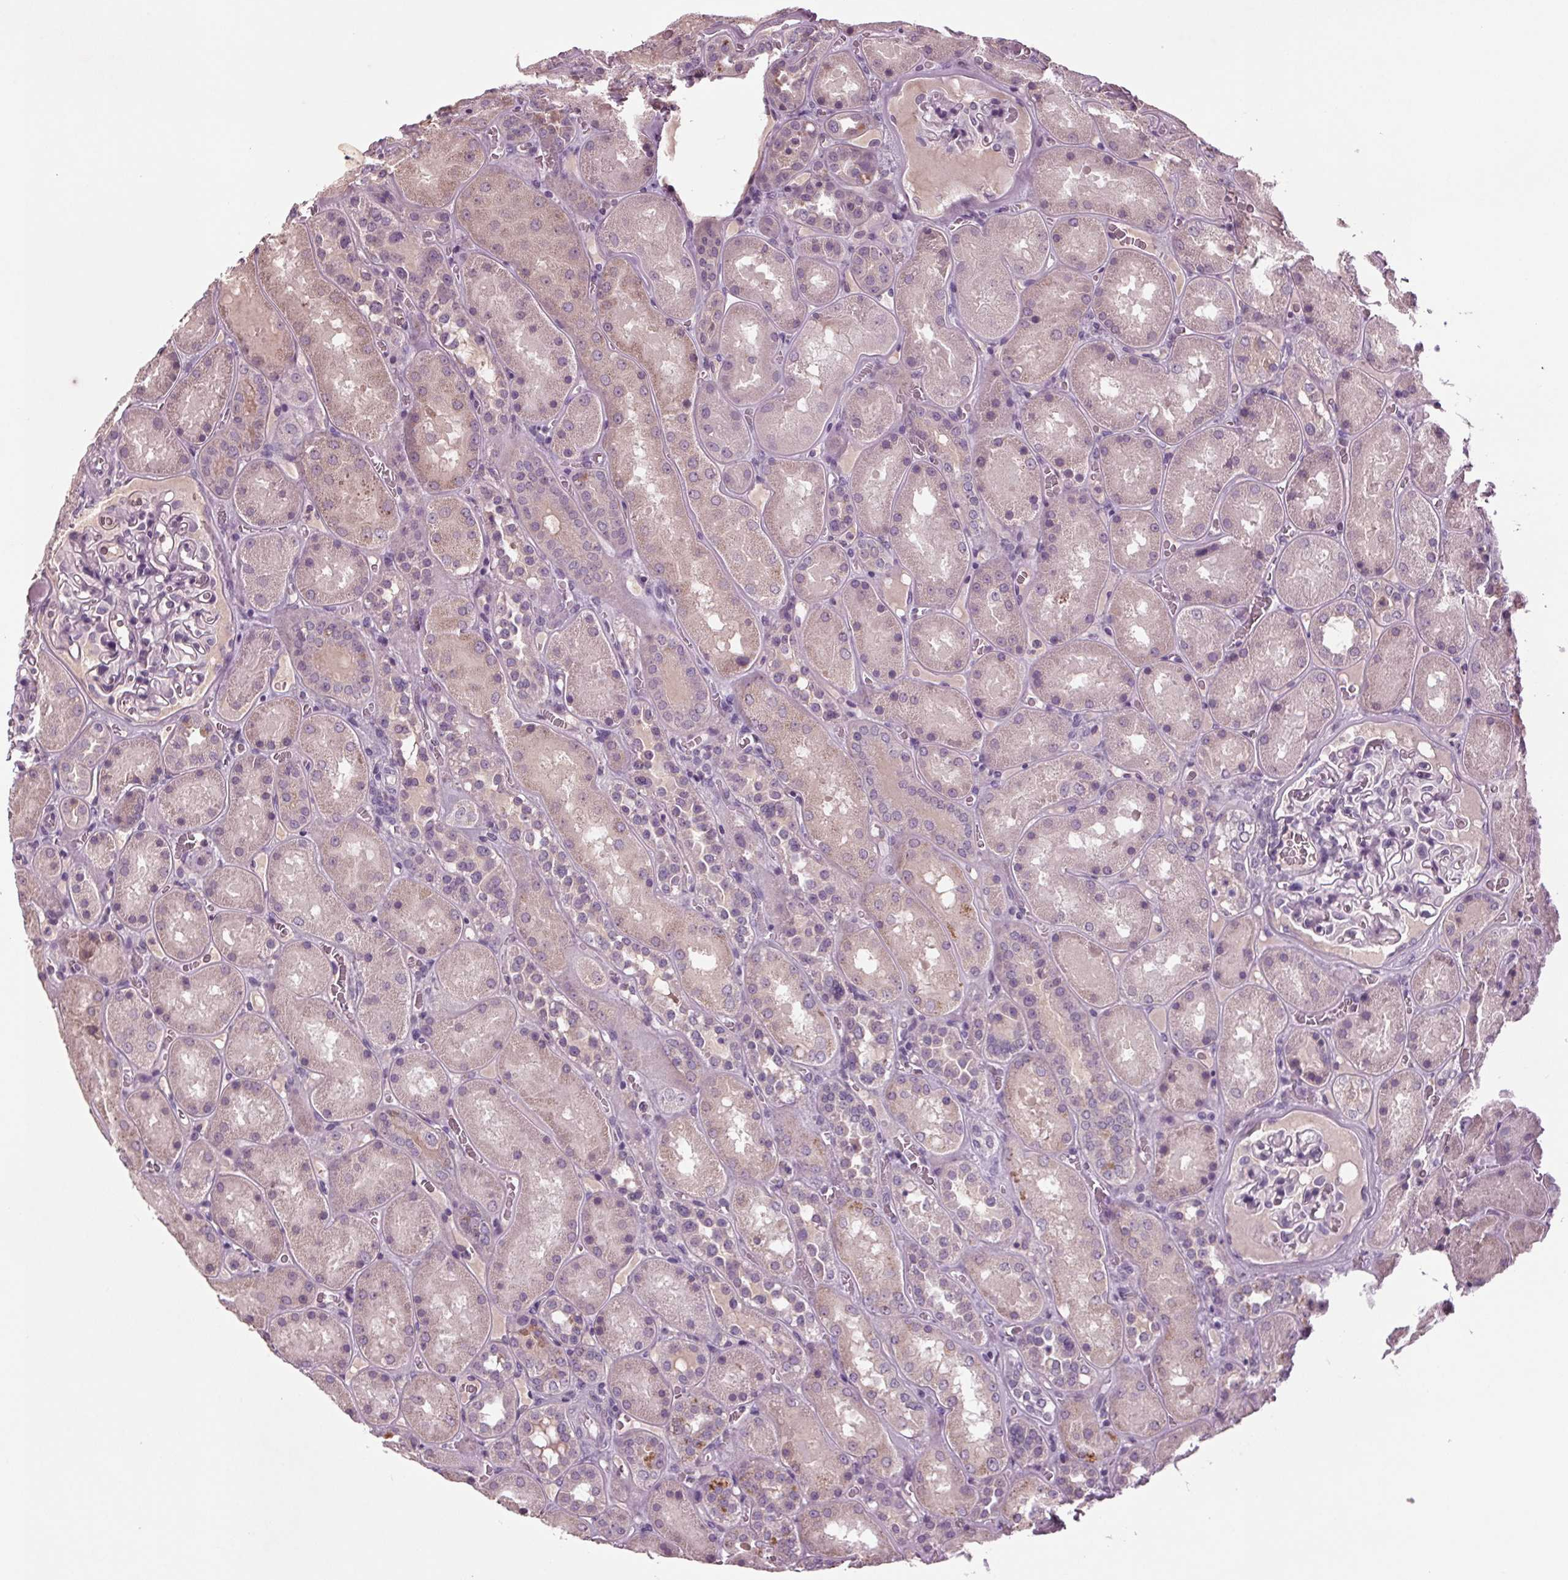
{"staining": {"intensity": "negative", "quantity": "none", "location": "none"}, "tissue": "kidney", "cell_type": "Cells in glomeruli", "image_type": "normal", "snomed": [{"axis": "morphology", "description": "Normal tissue, NOS"}, {"axis": "topography", "description": "Kidney"}], "caption": "This is a histopathology image of immunohistochemistry staining of benign kidney, which shows no staining in cells in glomeruli.", "gene": "BHLHE22", "patient": {"sex": "male", "age": 73}}